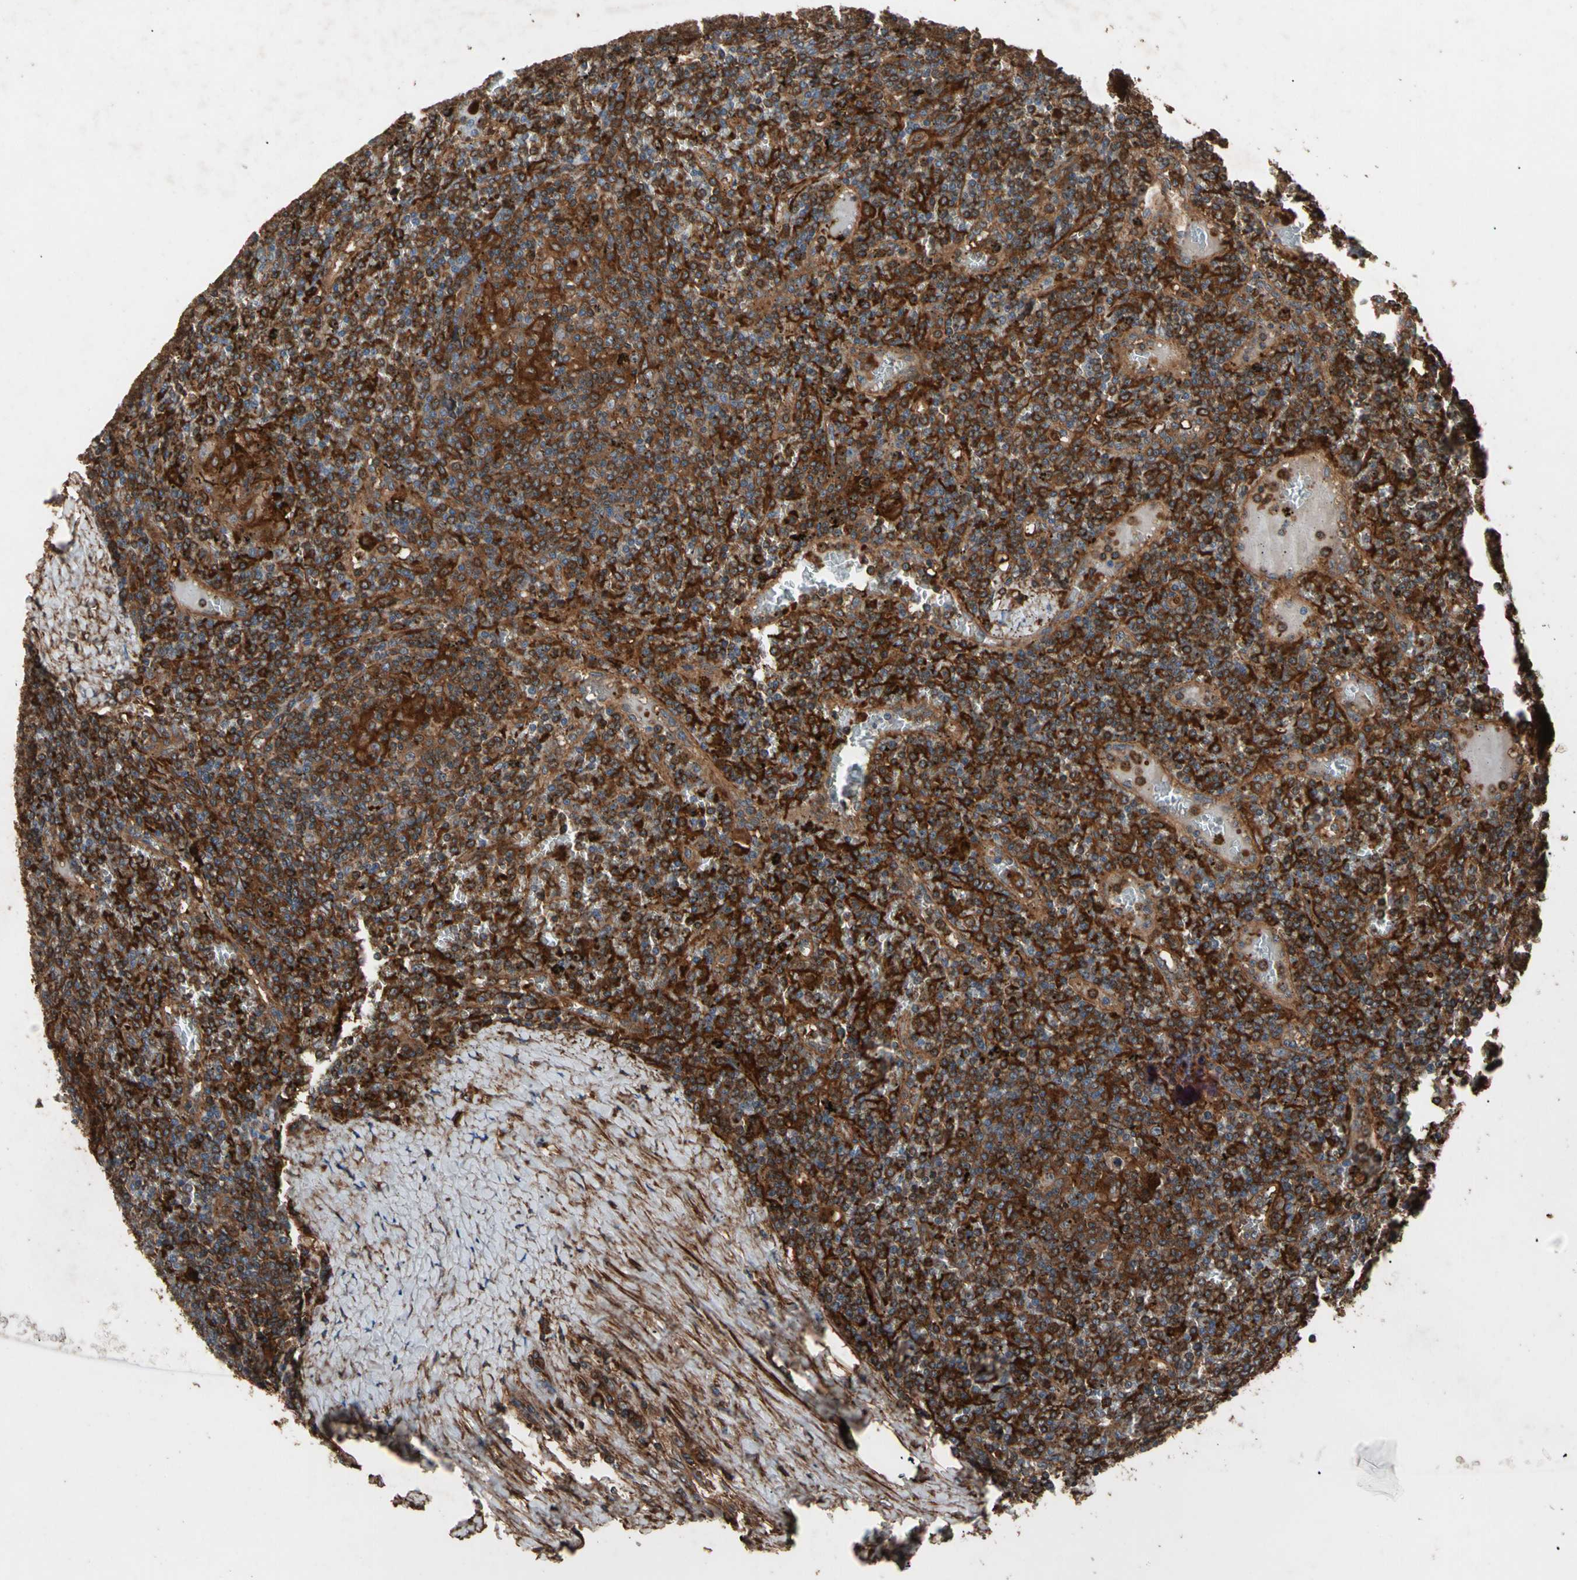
{"staining": {"intensity": "strong", "quantity": ">75%", "location": "cytoplasmic/membranous"}, "tissue": "lymphoma", "cell_type": "Tumor cells", "image_type": "cancer", "snomed": [{"axis": "morphology", "description": "Malignant lymphoma, non-Hodgkin's type, Low grade"}, {"axis": "topography", "description": "Spleen"}], "caption": "Protein expression analysis of human low-grade malignant lymphoma, non-Hodgkin's type reveals strong cytoplasmic/membranous expression in about >75% of tumor cells. (Brightfield microscopy of DAB IHC at high magnification).", "gene": "AGBL2", "patient": {"sex": "female", "age": 19}}